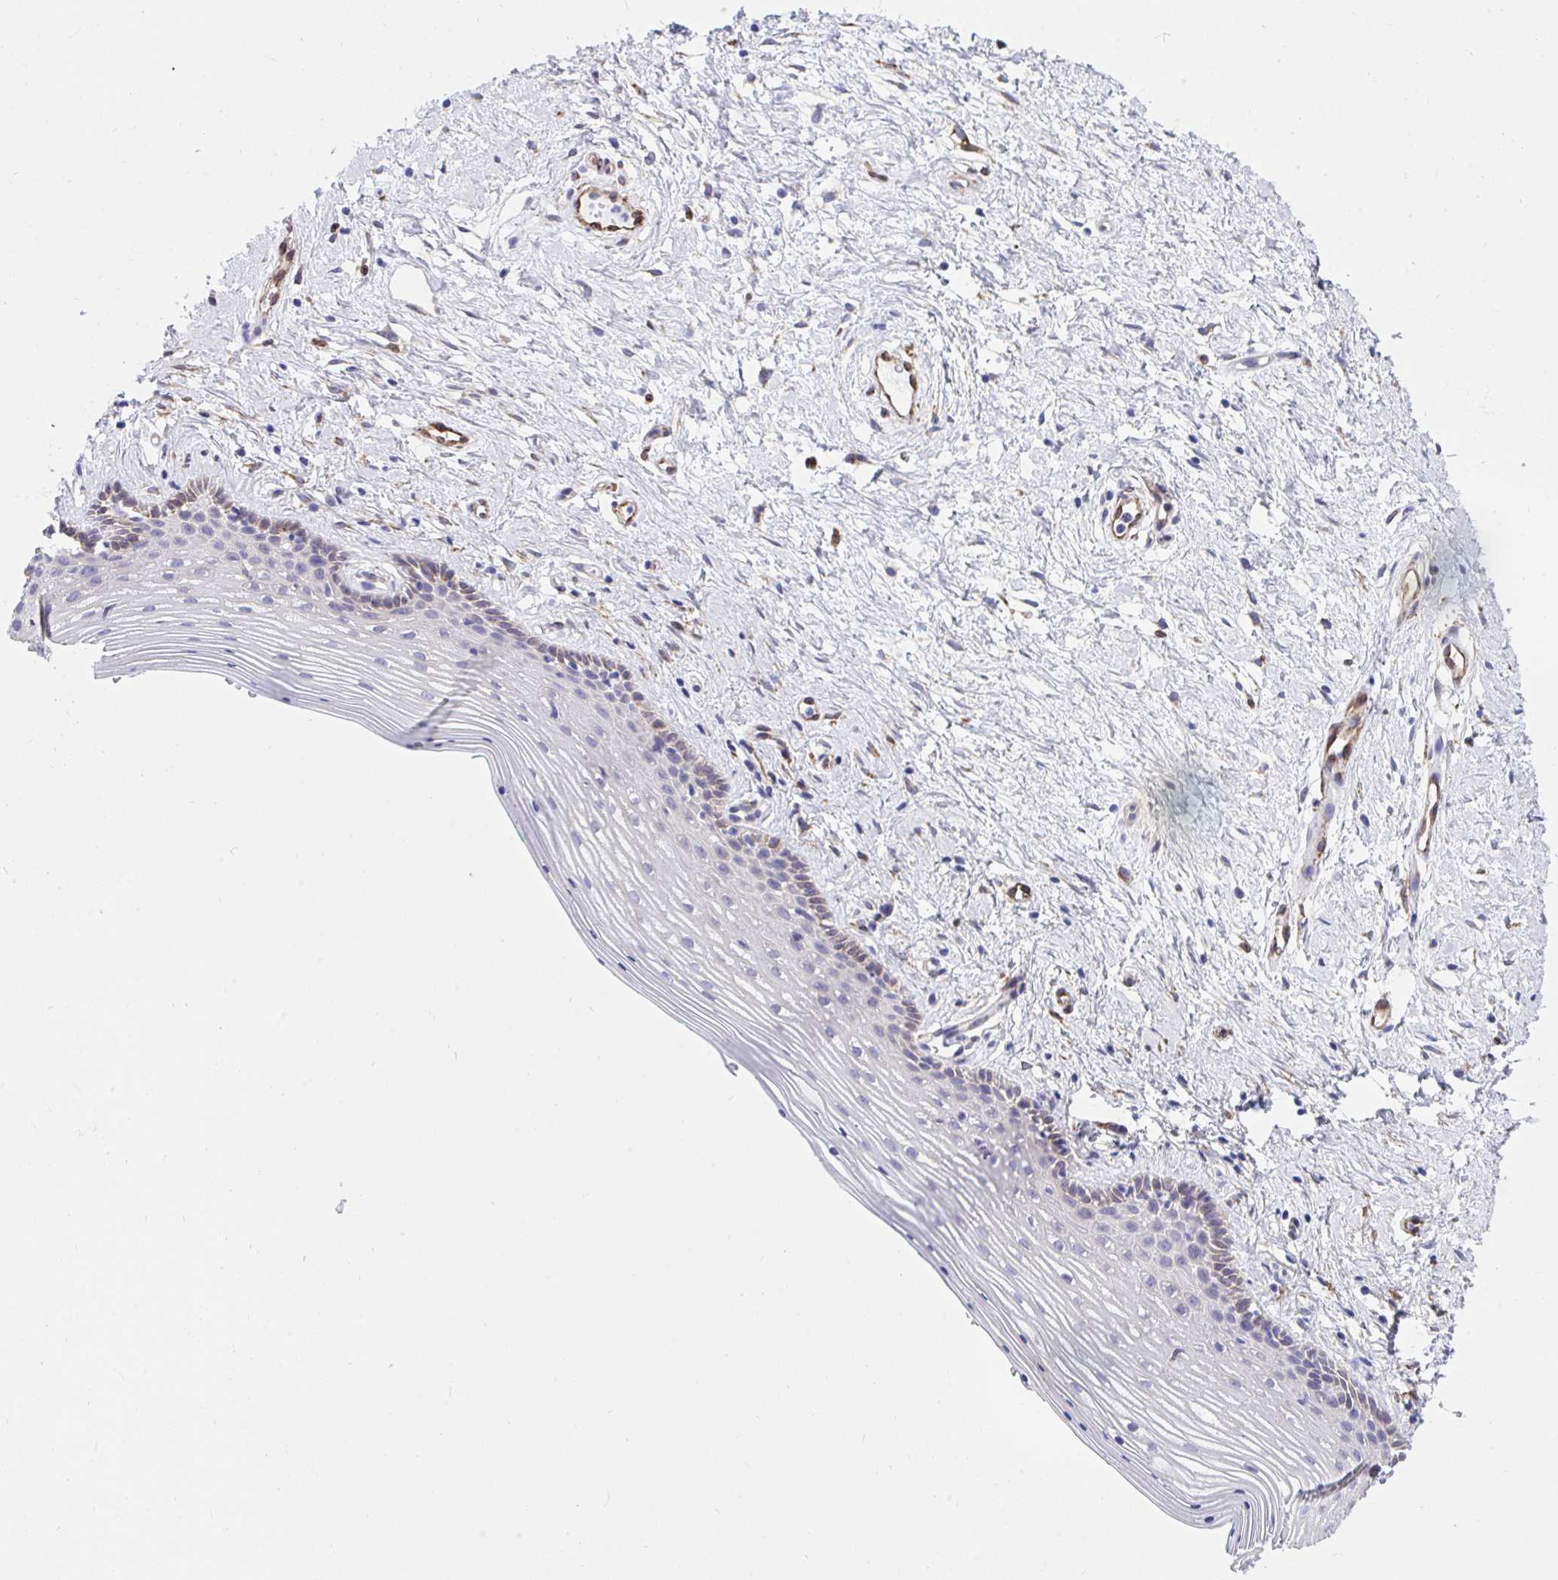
{"staining": {"intensity": "moderate", "quantity": "<25%", "location": "cytoplasmic/membranous"}, "tissue": "vagina", "cell_type": "Squamous epithelial cells", "image_type": "normal", "snomed": [{"axis": "morphology", "description": "Normal tissue, NOS"}, {"axis": "topography", "description": "Vagina"}], "caption": "Squamous epithelial cells demonstrate moderate cytoplasmic/membranous staining in approximately <25% of cells in unremarkable vagina.", "gene": "ASPH", "patient": {"sex": "female", "age": 42}}